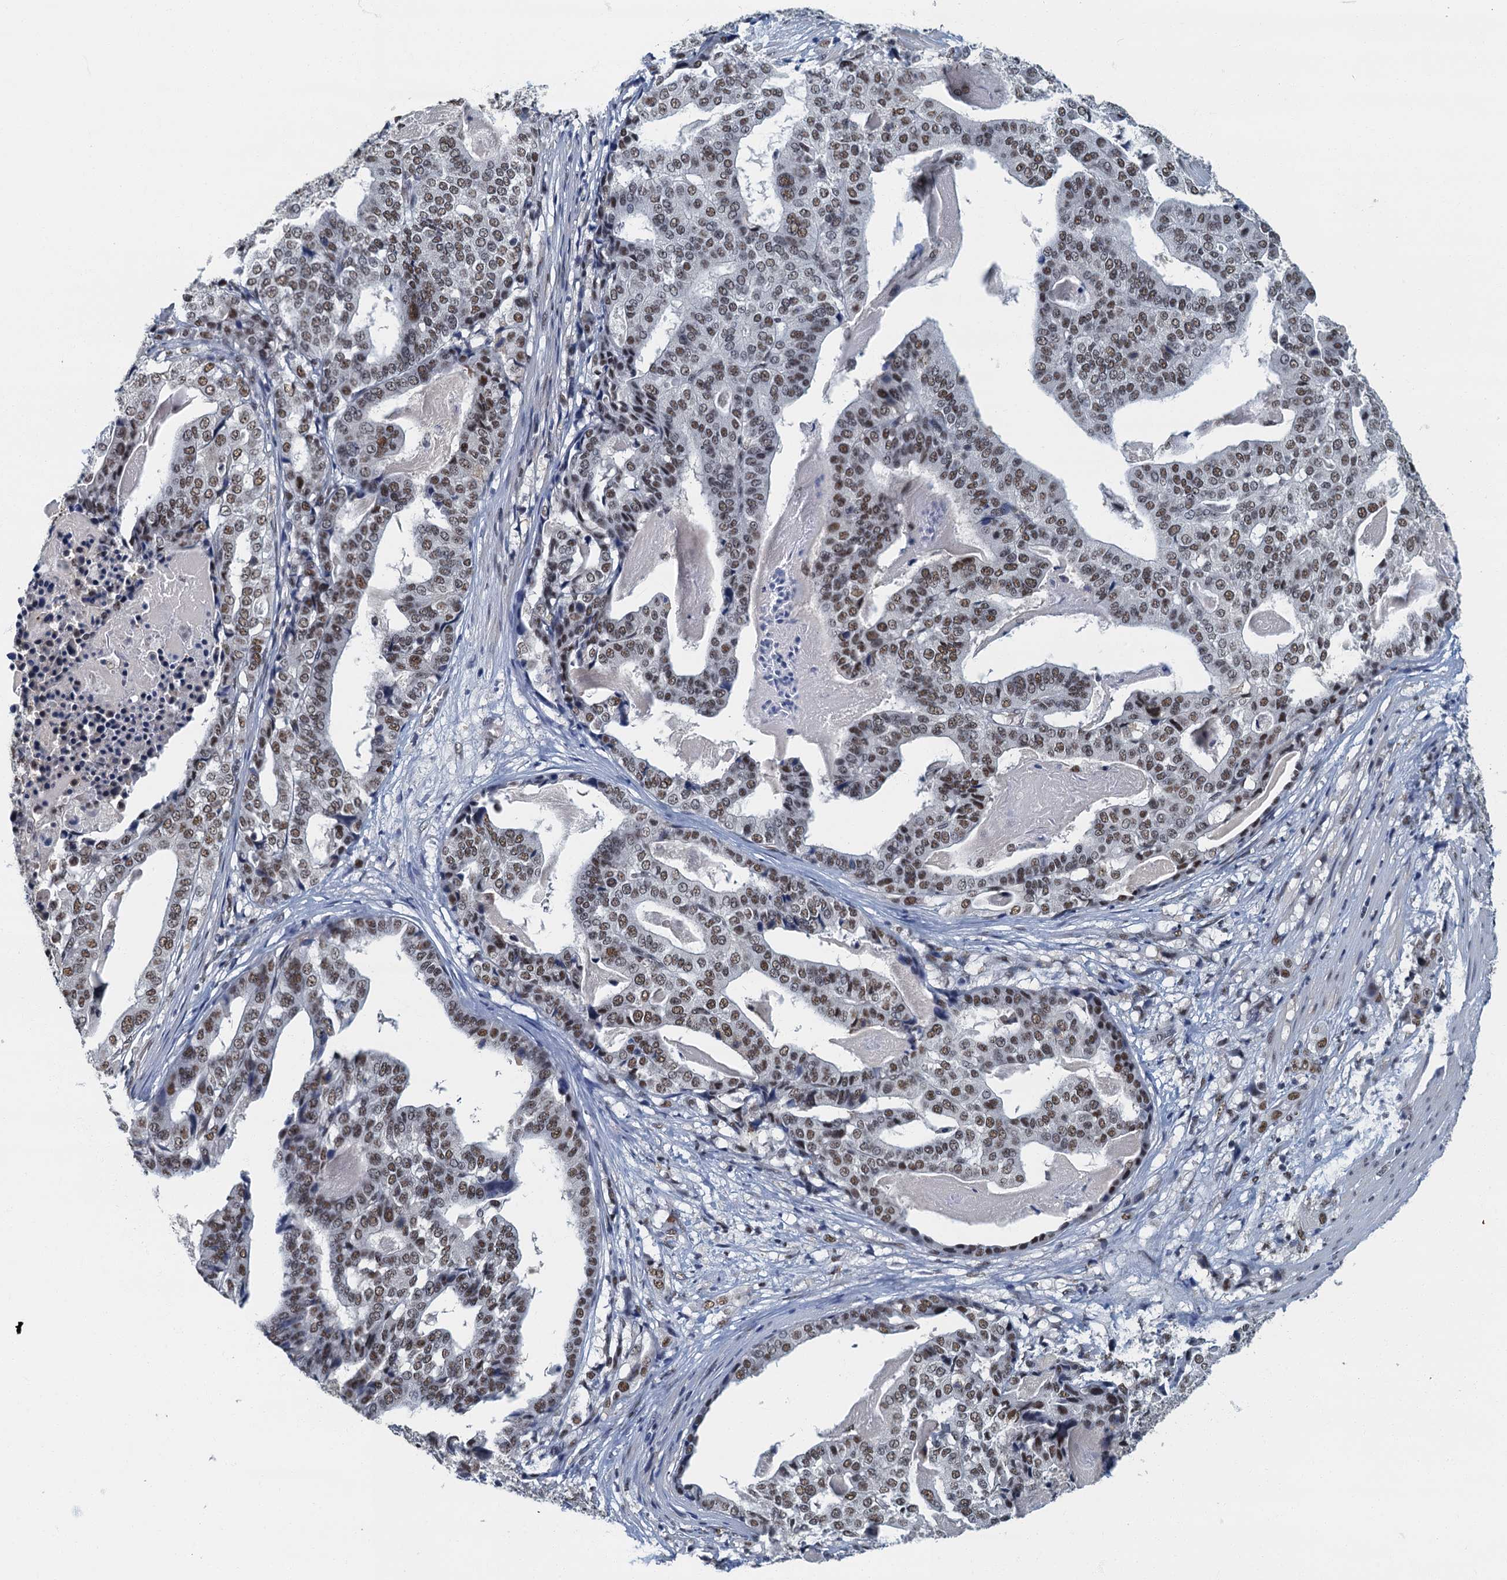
{"staining": {"intensity": "moderate", "quantity": ">75%", "location": "nuclear"}, "tissue": "stomach cancer", "cell_type": "Tumor cells", "image_type": "cancer", "snomed": [{"axis": "morphology", "description": "Adenocarcinoma, NOS"}, {"axis": "topography", "description": "Stomach"}], "caption": "Brown immunohistochemical staining in human stomach cancer (adenocarcinoma) shows moderate nuclear positivity in about >75% of tumor cells.", "gene": "GADL1", "patient": {"sex": "male", "age": 48}}